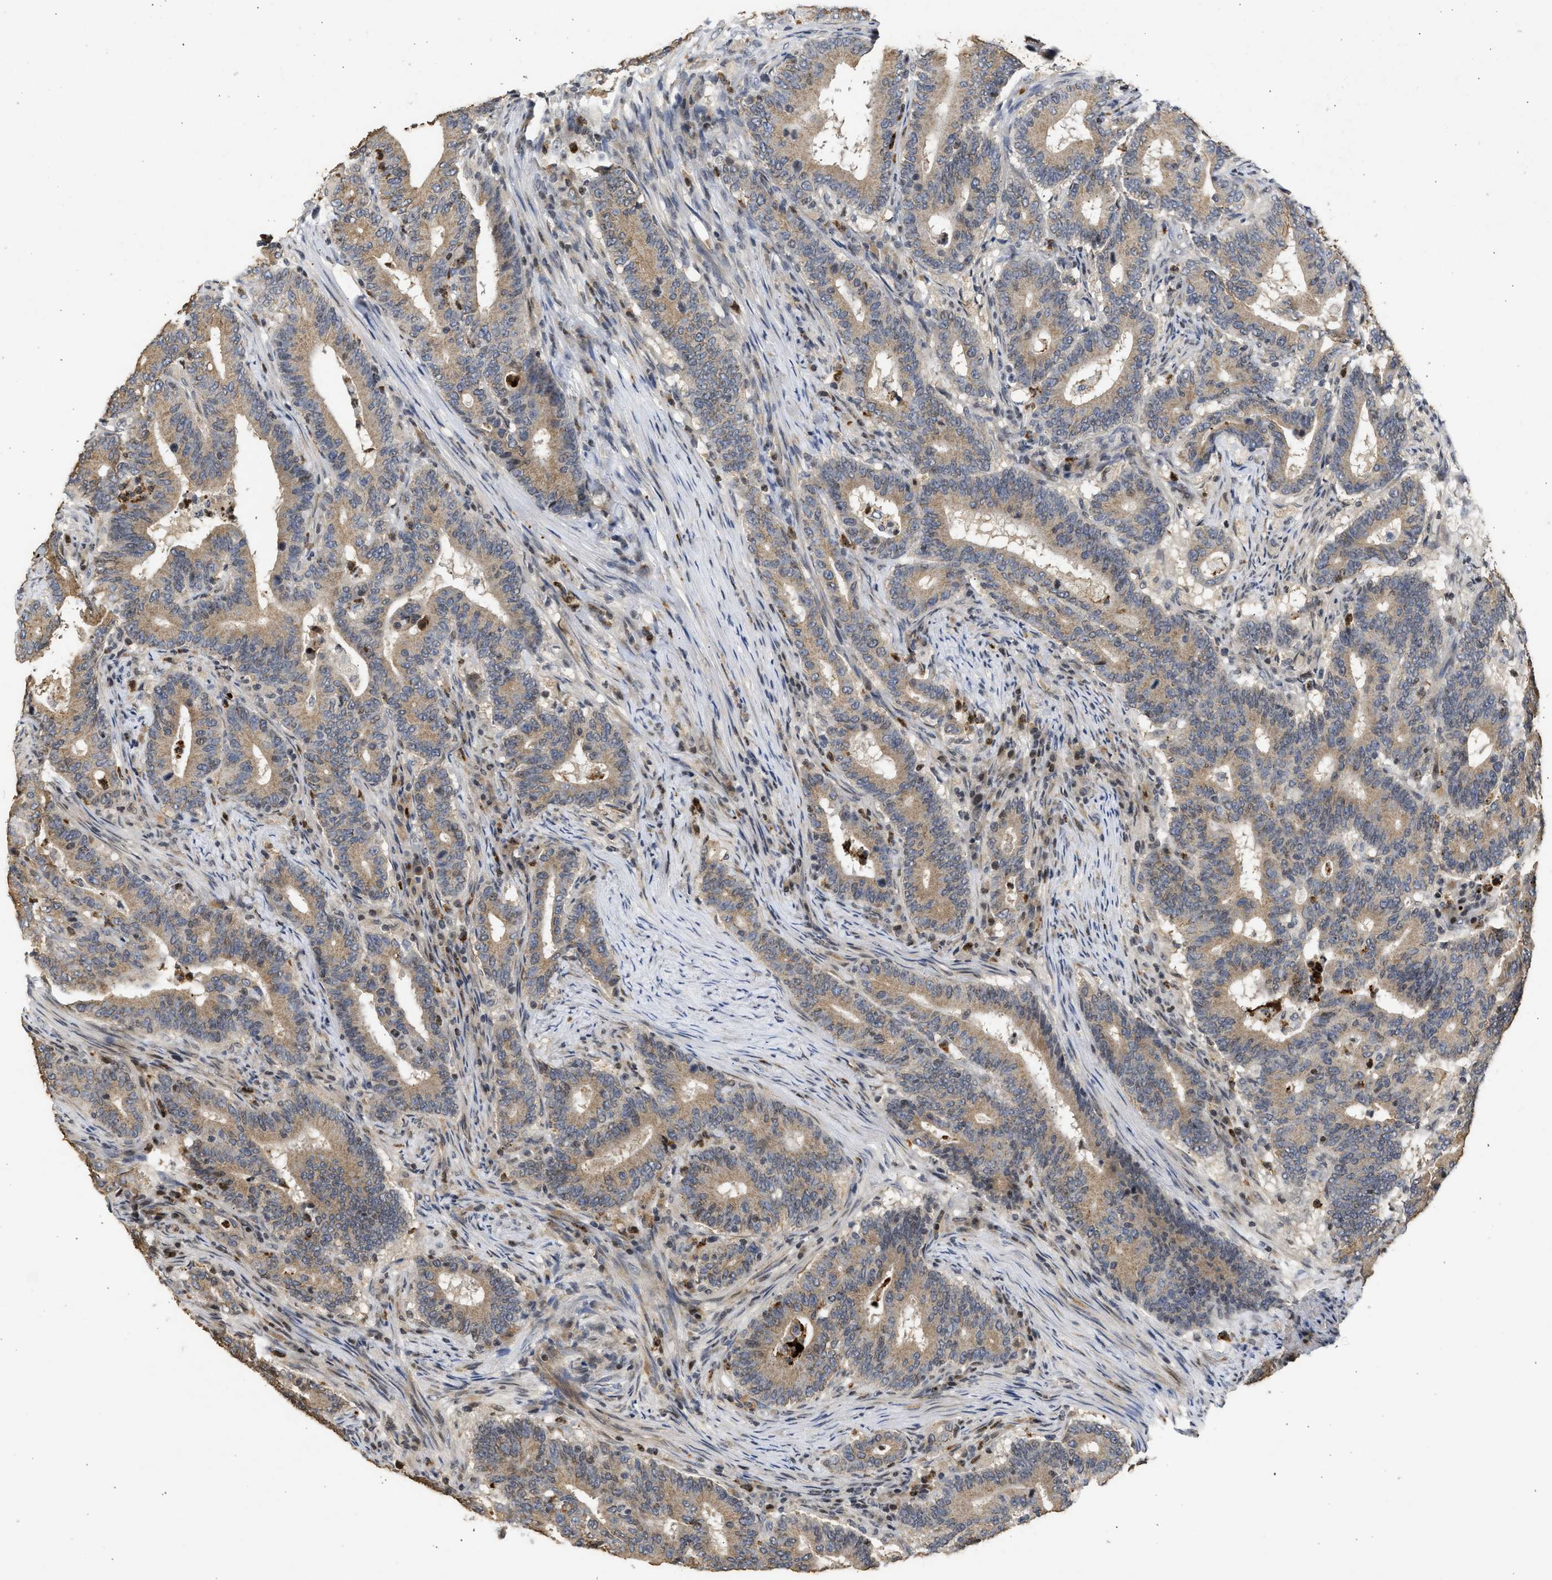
{"staining": {"intensity": "weak", "quantity": ">75%", "location": "cytoplasmic/membranous"}, "tissue": "colorectal cancer", "cell_type": "Tumor cells", "image_type": "cancer", "snomed": [{"axis": "morphology", "description": "Adenocarcinoma, NOS"}, {"axis": "topography", "description": "Colon"}], "caption": "The immunohistochemical stain shows weak cytoplasmic/membranous positivity in tumor cells of colorectal cancer tissue. Using DAB (brown) and hematoxylin (blue) stains, captured at high magnification using brightfield microscopy.", "gene": "ENSG00000142539", "patient": {"sex": "female", "age": 66}}